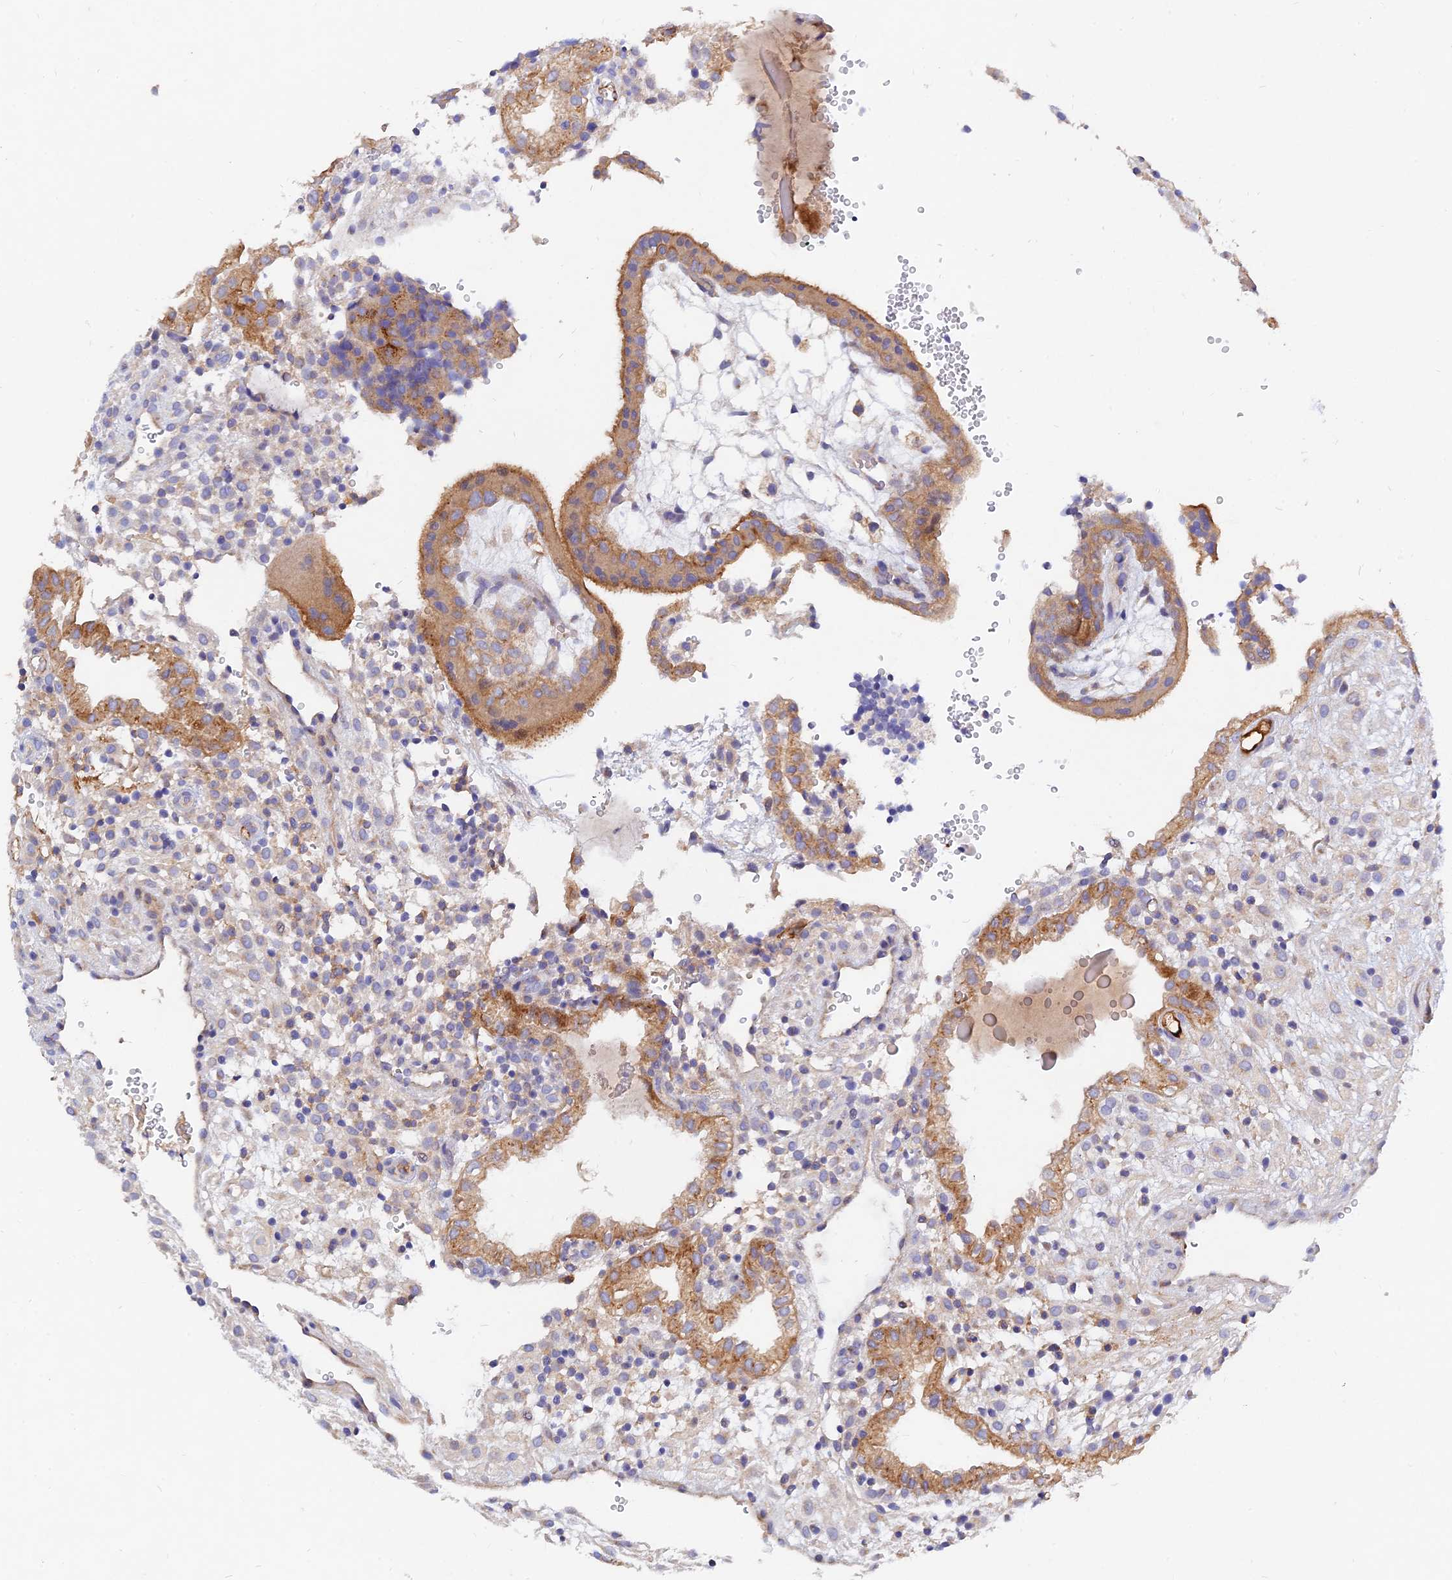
{"staining": {"intensity": "moderate", "quantity": "25%-75%", "location": "cytoplasmic/membranous"}, "tissue": "placenta", "cell_type": "Trophoblastic cells", "image_type": "normal", "snomed": [{"axis": "morphology", "description": "Normal tissue, NOS"}, {"axis": "topography", "description": "Placenta"}], "caption": "A high-resolution histopathology image shows immunohistochemistry staining of unremarkable placenta, which shows moderate cytoplasmic/membranous positivity in about 25%-75% of trophoblastic cells. (IHC, brightfield microscopy, high magnification).", "gene": "MROH1", "patient": {"sex": "female", "age": 18}}